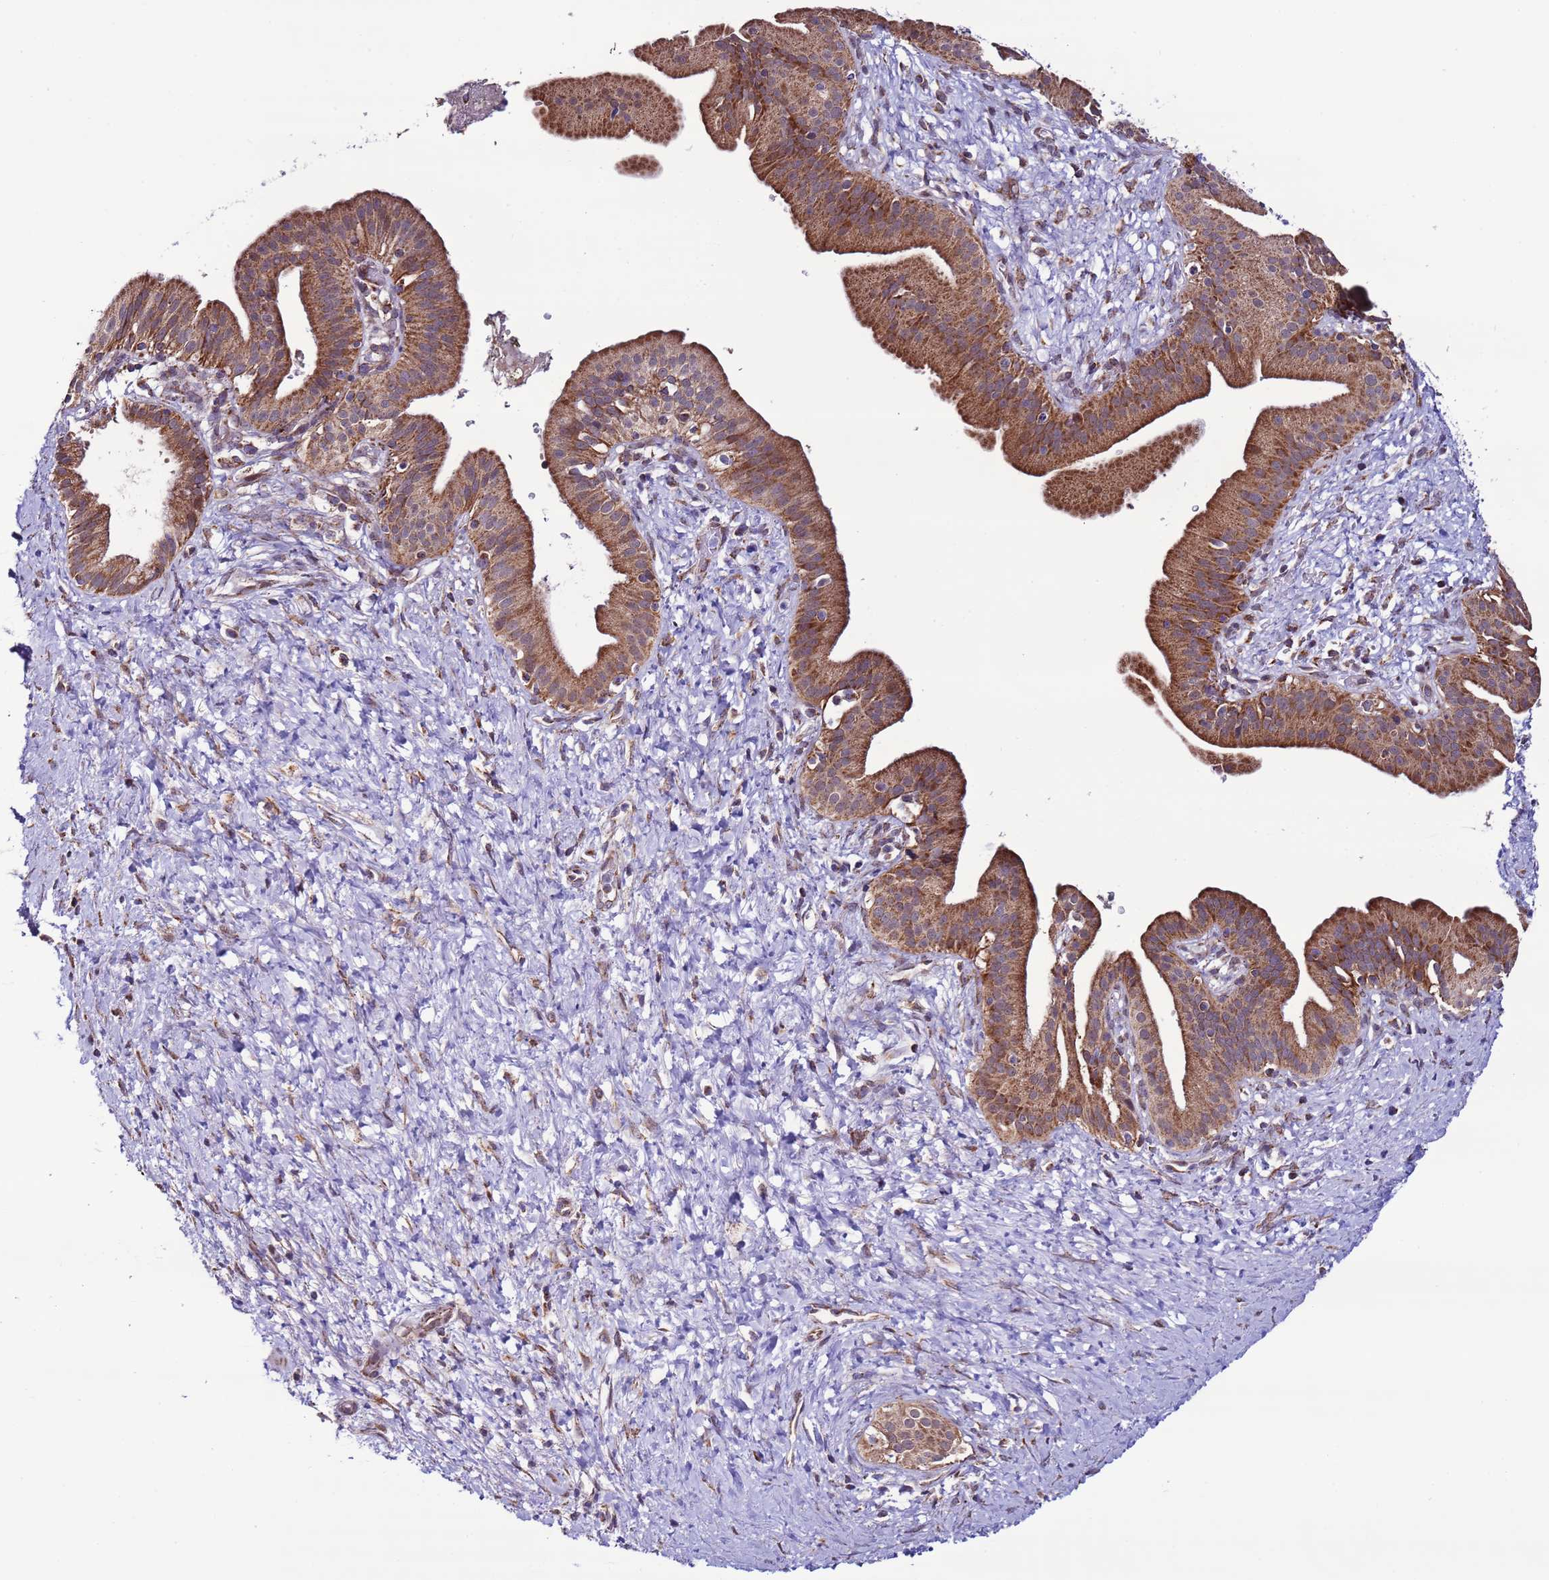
{"staining": {"intensity": "strong", "quantity": ">75%", "location": "cytoplasmic/membranous"}, "tissue": "pancreatic cancer", "cell_type": "Tumor cells", "image_type": "cancer", "snomed": [{"axis": "morphology", "description": "Adenocarcinoma, NOS"}, {"axis": "topography", "description": "Pancreas"}], "caption": "IHC micrograph of neoplastic tissue: pancreatic cancer (adenocarcinoma) stained using immunohistochemistry shows high levels of strong protein expression localized specifically in the cytoplasmic/membranous of tumor cells, appearing as a cytoplasmic/membranous brown color.", "gene": "AHI1", "patient": {"sex": "male", "age": 68}}